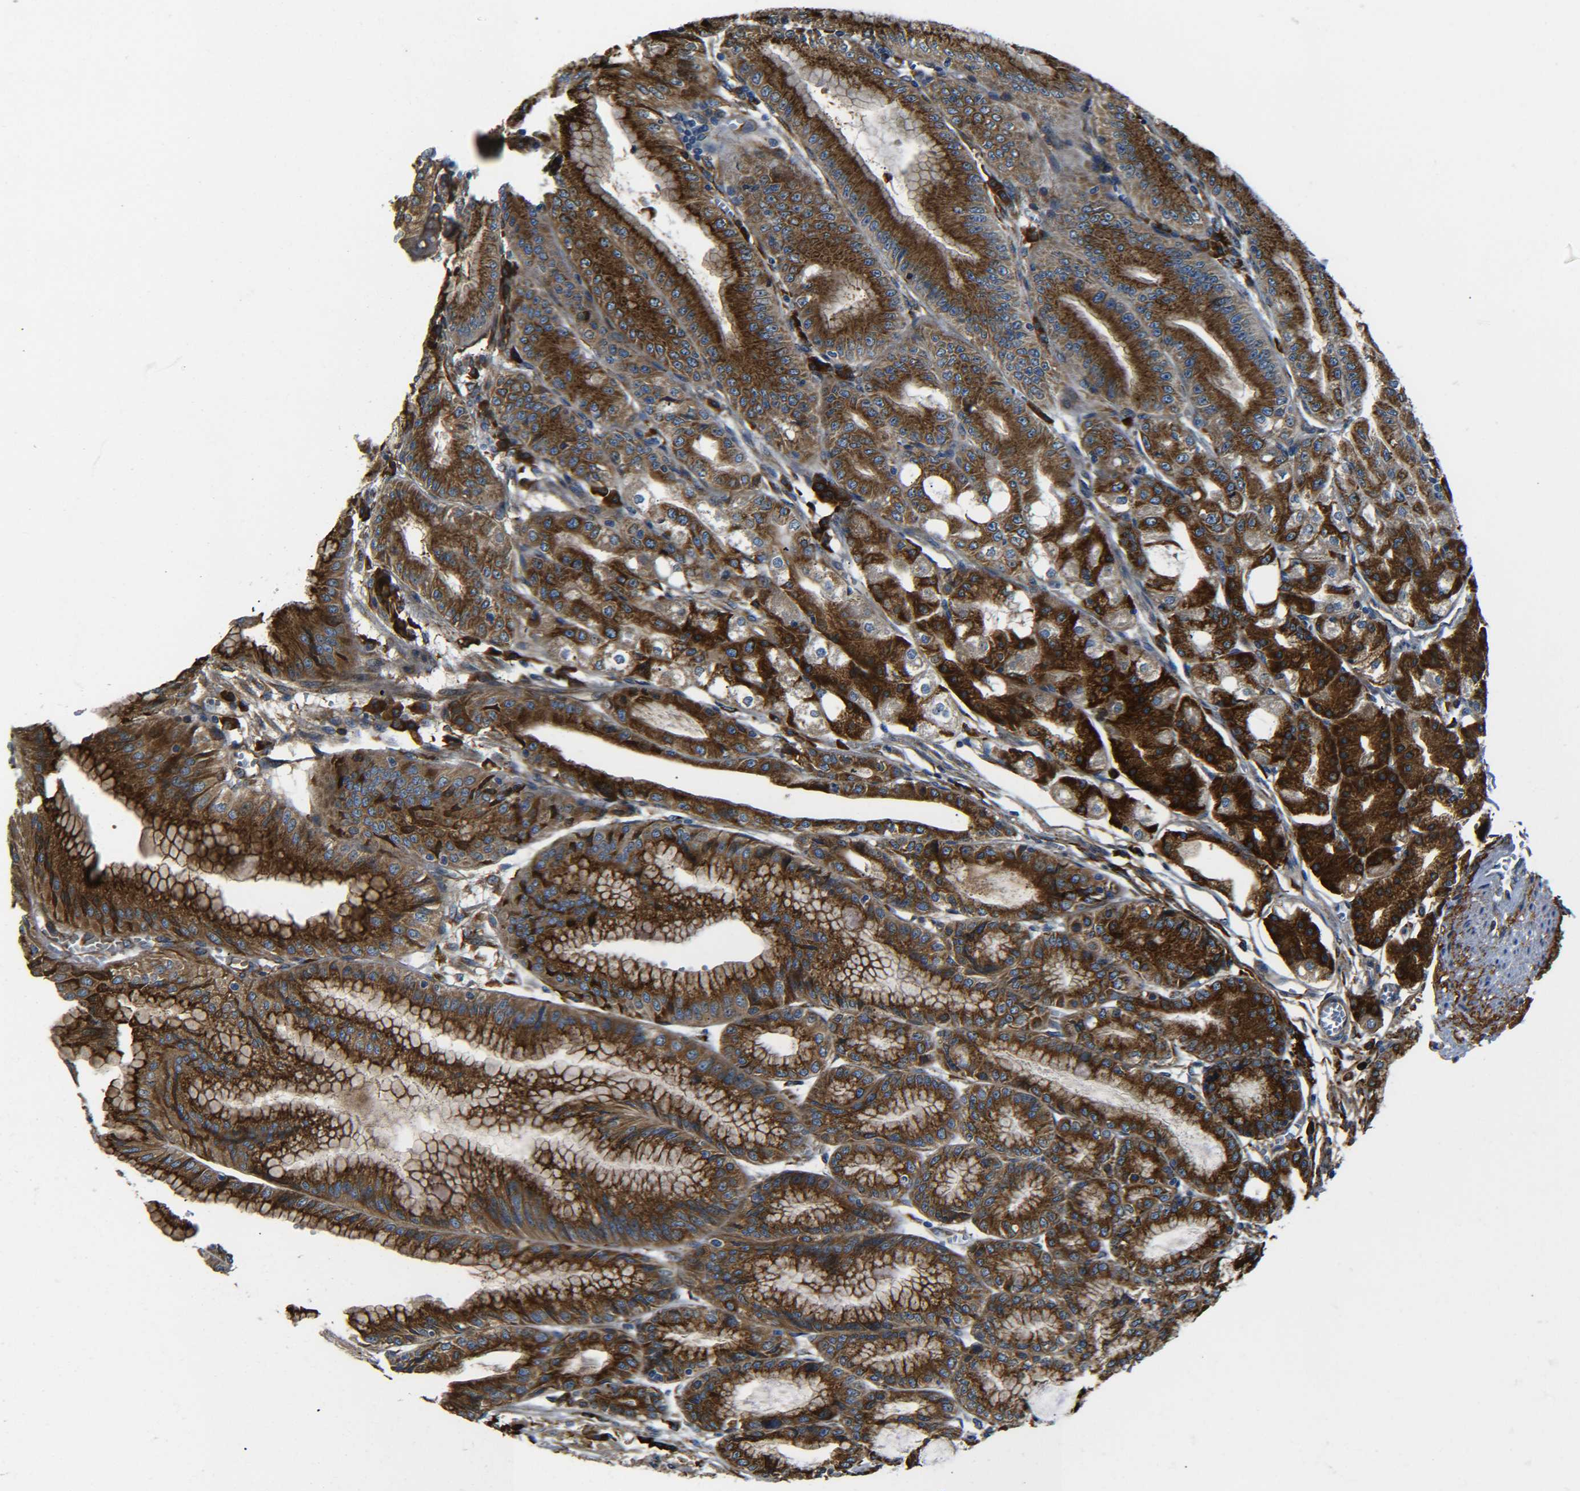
{"staining": {"intensity": "strong", "quantity": ">75%", "location": "cytoplasmic/membranous"}, "tissue": "stomach", "cell_type": "Glandular cells", "image_type": "normal", "snomed": [{"axis": "morphology", "description": "Normal tissue, NOS"}, {"axis": "topography", "description": "Stomach, lower"}], "caption": "Brown immunohistochemical staining in normal stomach shows strong cytoplasmic/membranous staining in about >75% of glandular cells.", "gene": "PREB", "patient": {"sex": "male", "age": 71}}